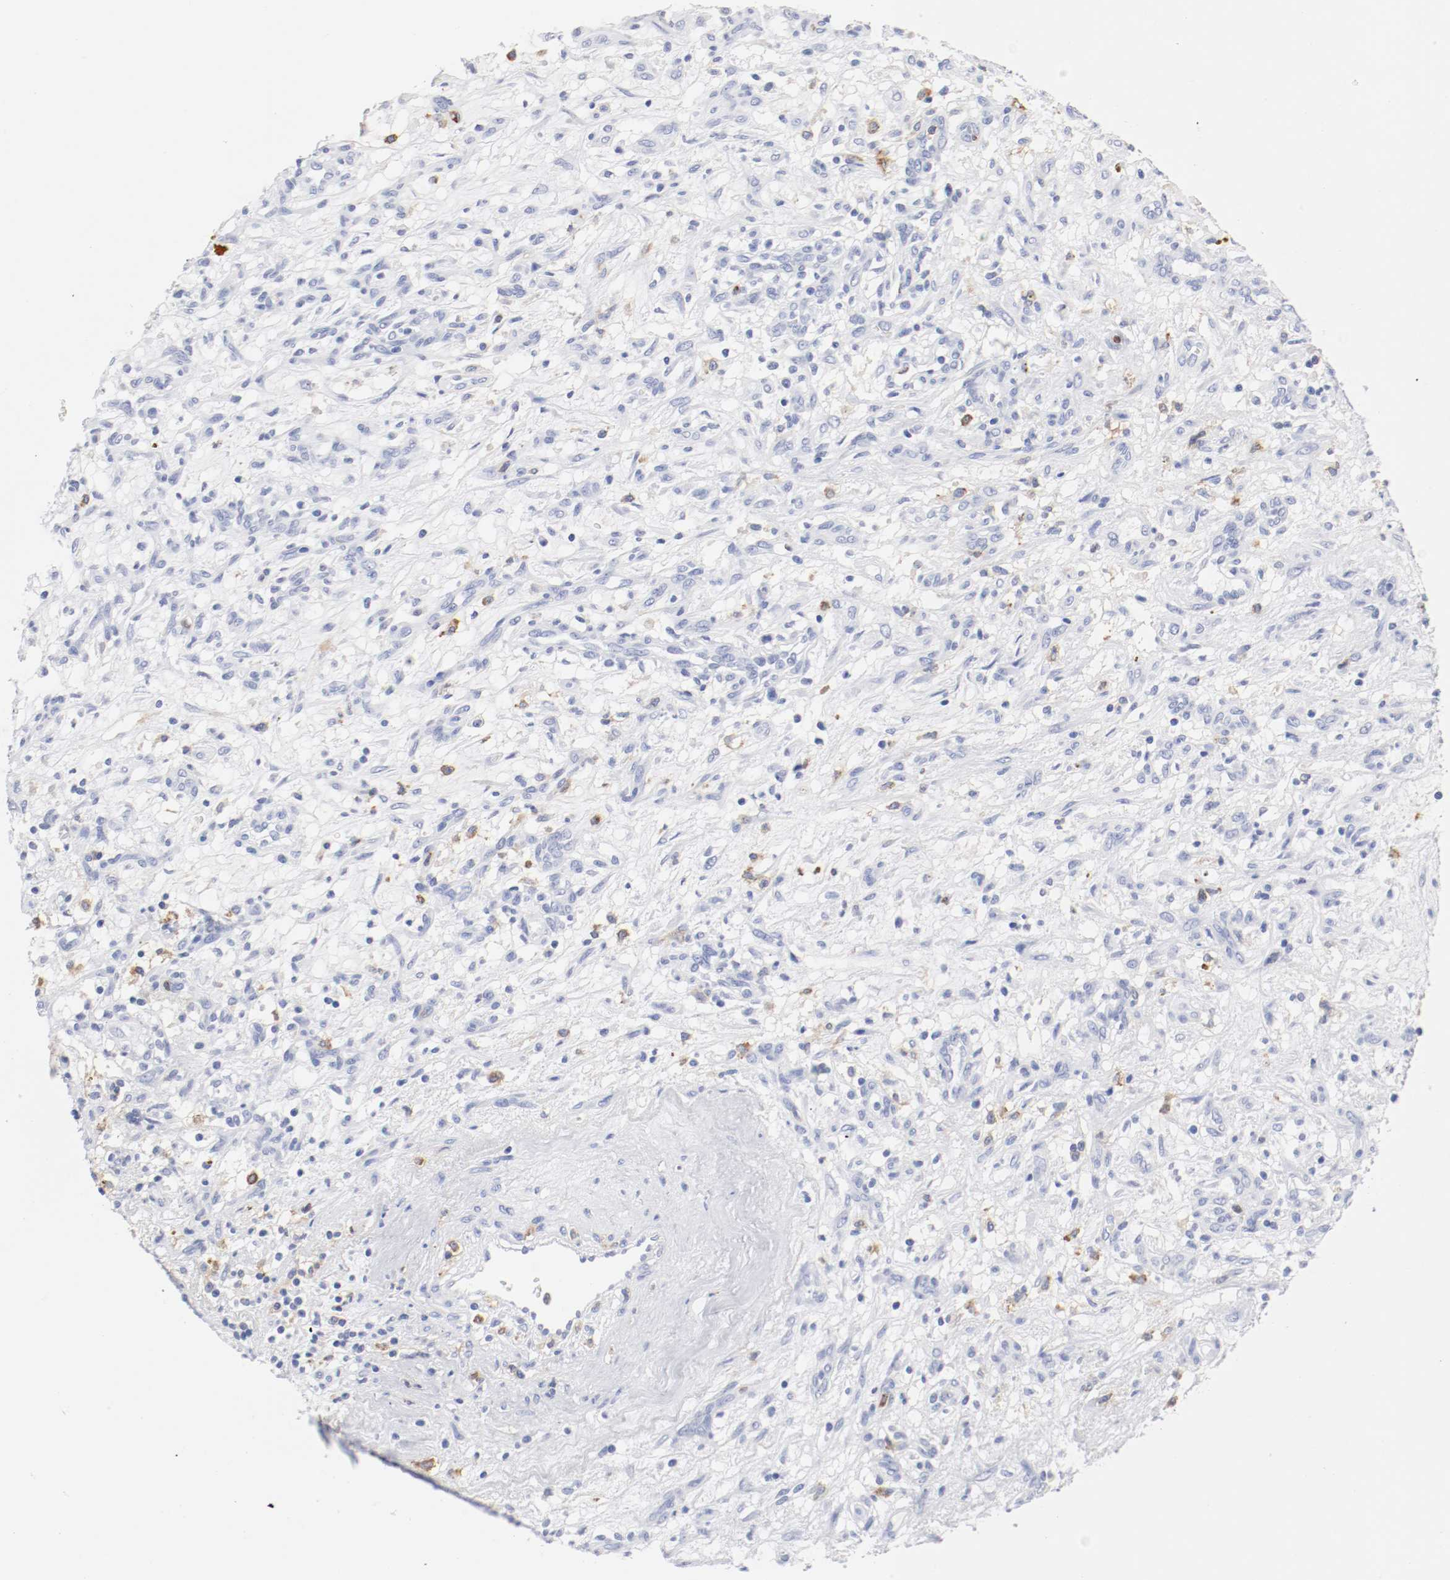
{"staining": {"intensity": "negative", "quantity": "none", "location": "none"}, "tissue": "renal cancer", "cell_type": "Tumor cells", "image_type": "cancer", "snomed": [{"axis": "morphology", "description": "Adenocarcinoma, NOS"}, {"axis": "topography", "description": "Kidney"}], "caption": "Renal cancer (adenocarcinoma) was stained to show a protein in brown. There is no significant positivity in tumor cells. Nuclei are stained in blue.", "gene": "ITGAX", "patient": {"sex": "female", "age": 57}}